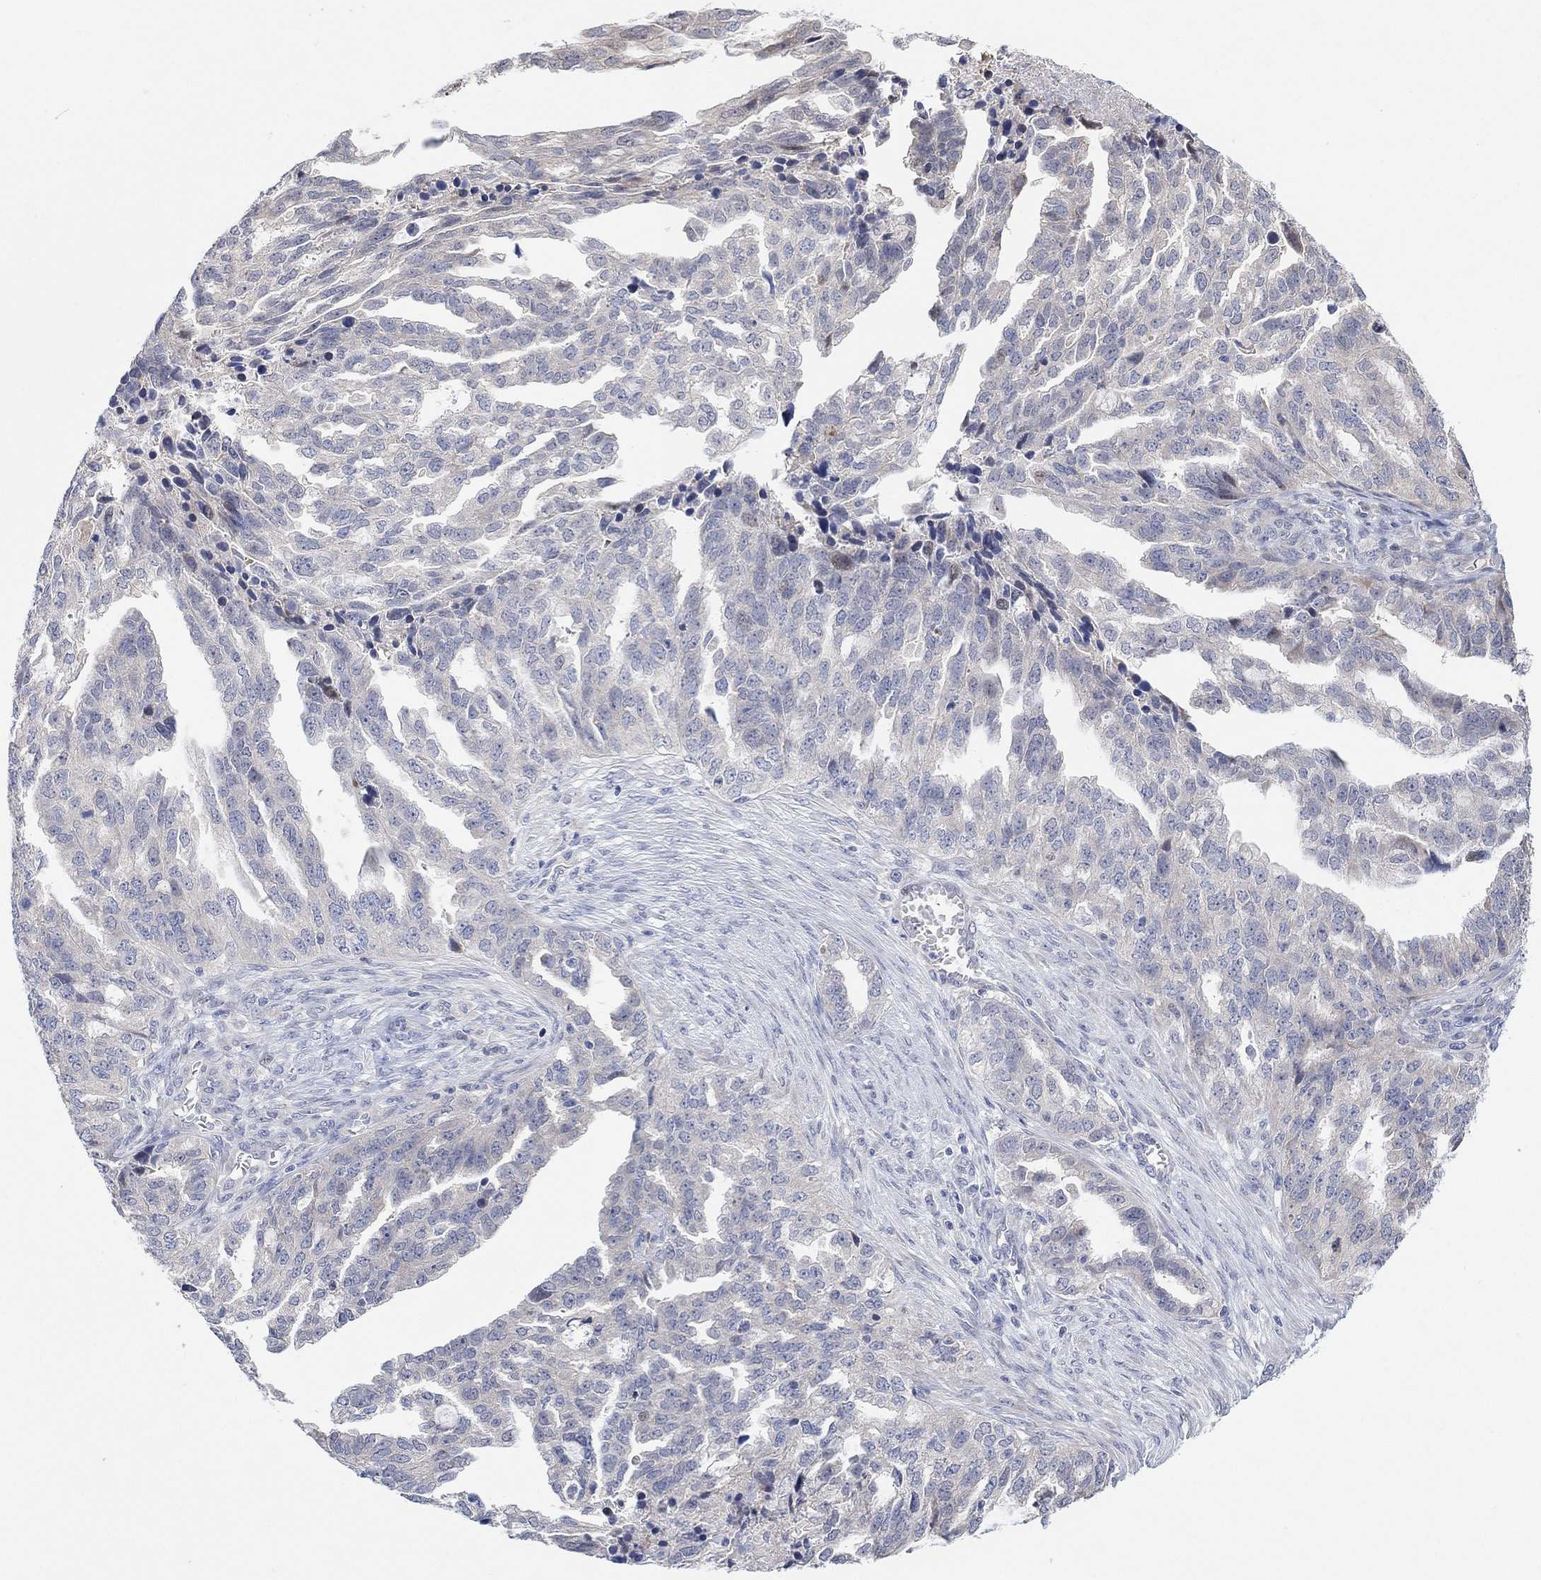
{"staining": {"intensity": "negative", "quantity": "none", "location": "none"}, "tissue": "ovarian cancer", "cell_type": "Tumor cells", "image_type": "cancer", "snomed": [{"axis": "morphology", "description": "Cystadenocarcinoma, serous, NOS"}, {"axis": "topography", "description": "Ovary"}], "caption": "A photomicrograph of ovarian serous cystadenocarcinoma stained for a protein shows no brown staining in tumor cells. Brightfield microscopy of IHC stained with DAB (brown) and hematoxylin (blue), captured at high magnification.", "gene": "CNTF", "patient": {"sex": "female", "age": 51}}